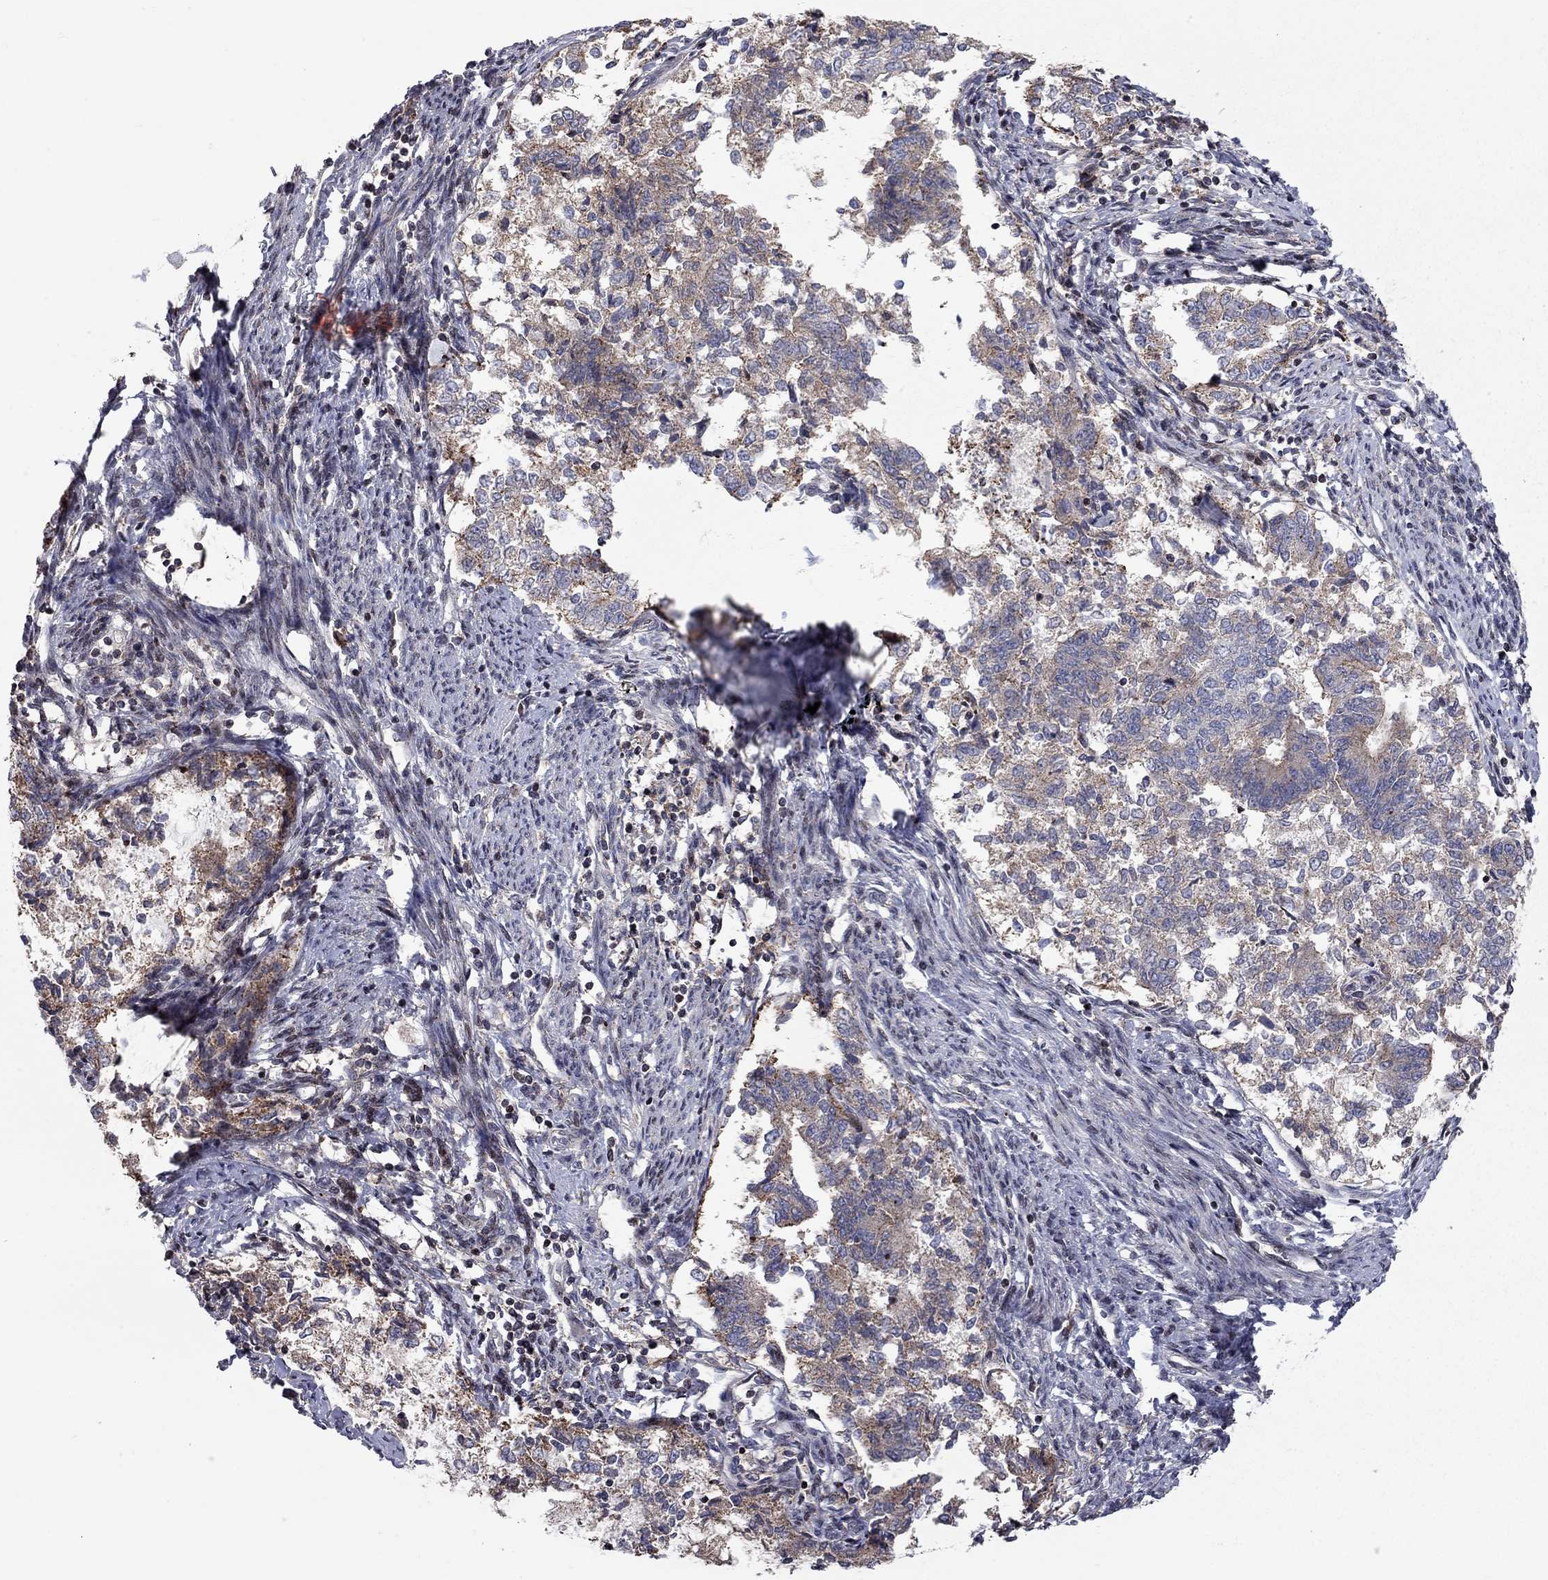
{"staining": {"intensity": "moderate", "quantity": "<25%", "location": "cytoplasmic/membranous"}, "tissue": "endometrial cancer", "cell_type": "Tumor cells", "image_type": "cancer", "snomed": [{"axis": "morphology", "description": "Adenocarcinoma, NOS"}, {"axis": "topography", "description": "Endometrium"}], "caption": "An image of human endometrial cancer stained for a protein exhibits moderate cytoplasmic/membranous brown staining in tumor cells.", "gene": "ERN2", "patient": {"sex": "female", "age": 65}}